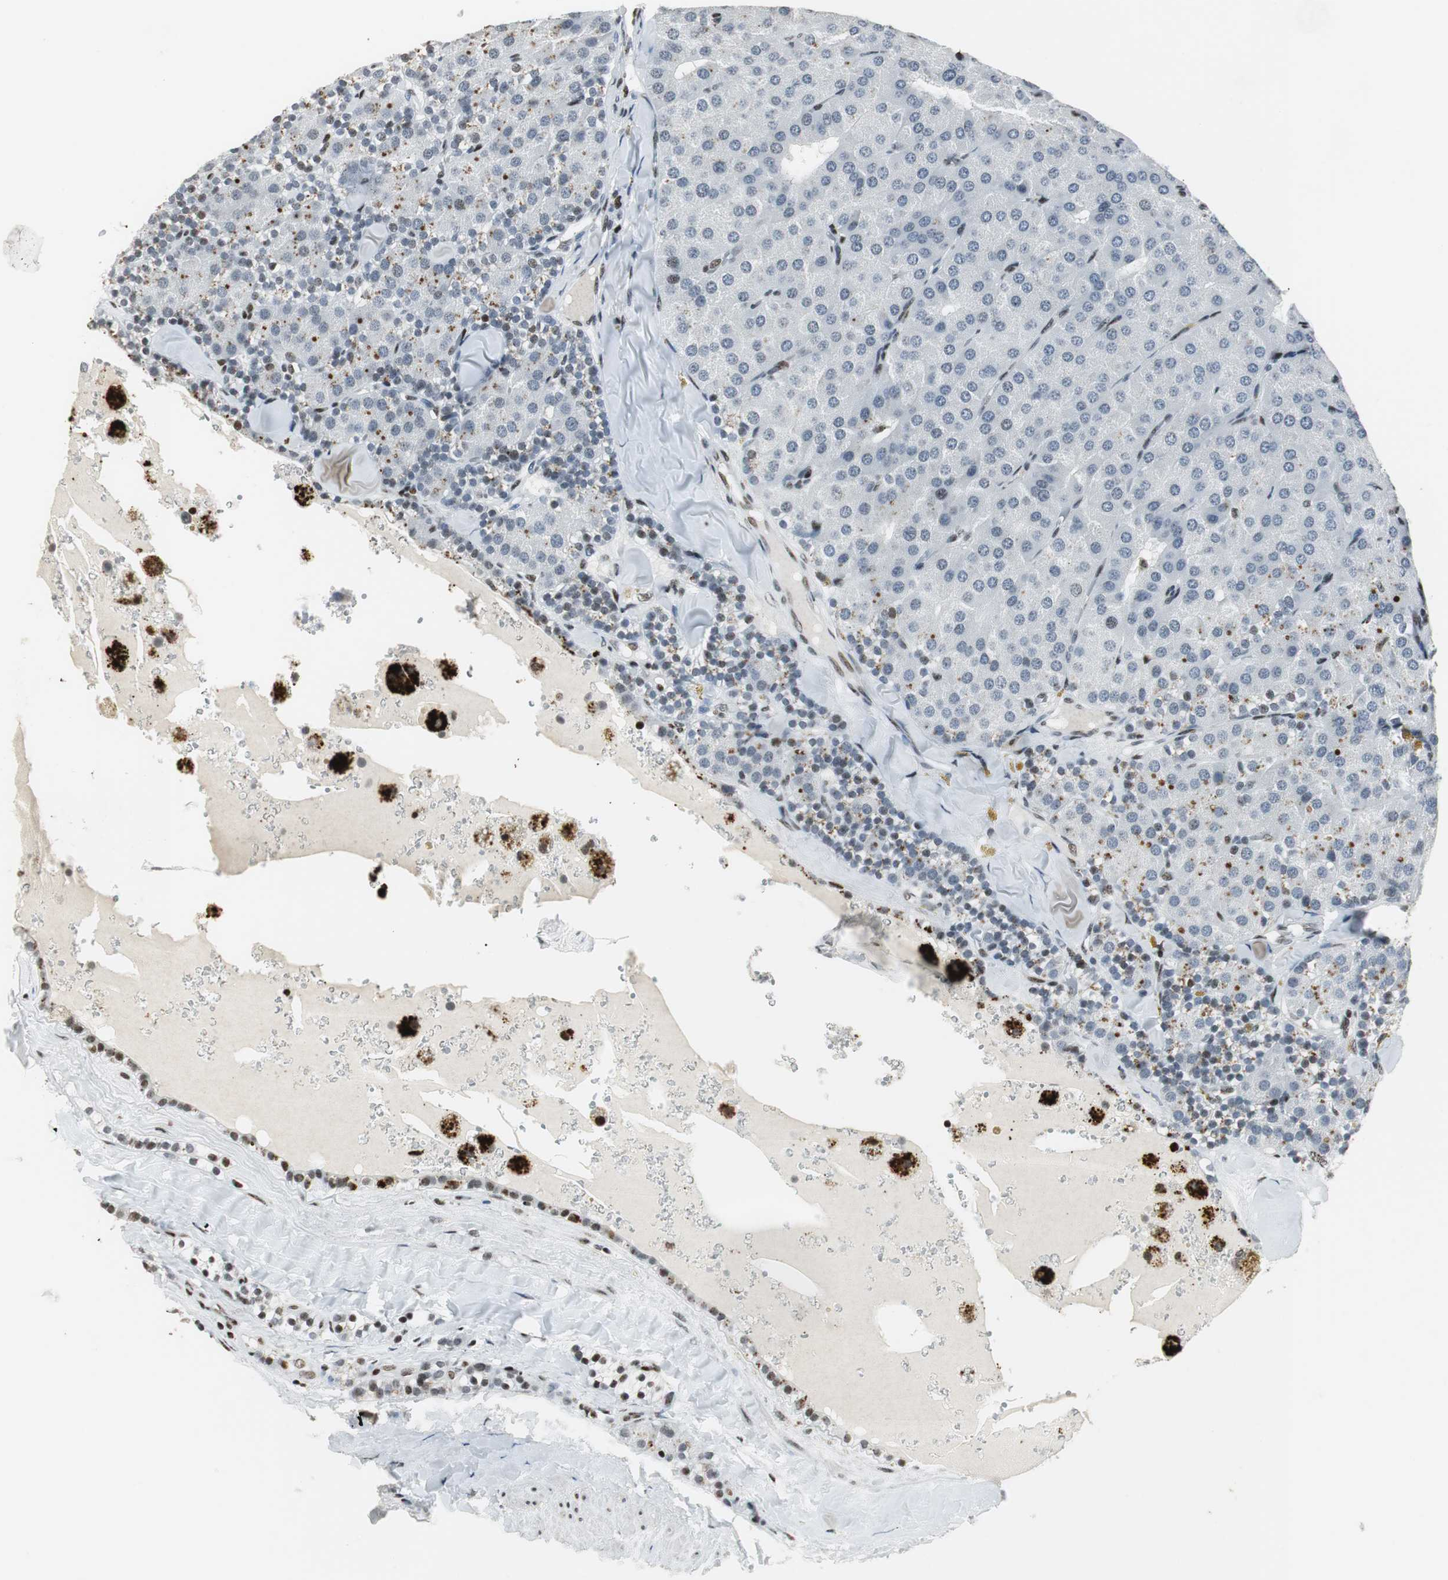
{"staining": {"intensity": "moderate", "quantity": "<25%", "location": "cytoplasmic/membranous"}, "tissue": "parathyroid gland", "cell_type": "Glandular cells", "image_type": "normal", "snomed": [{"axis": "morphology", "description": "Normal tissue, NOS"}, {"axis": "morphology", "description": "Adenoma, NOS"}, {"axis": "topography", "description": "Parathyroid gland"}], "caption": "This is a micrograph of IHC staining of unremarkable parathyroid gland, which shows moderate positivity in the cytoplasmic/membranous of glandular cells.", "gene": "RBBP4", "patient": {"sex": "female", "age": 86}}